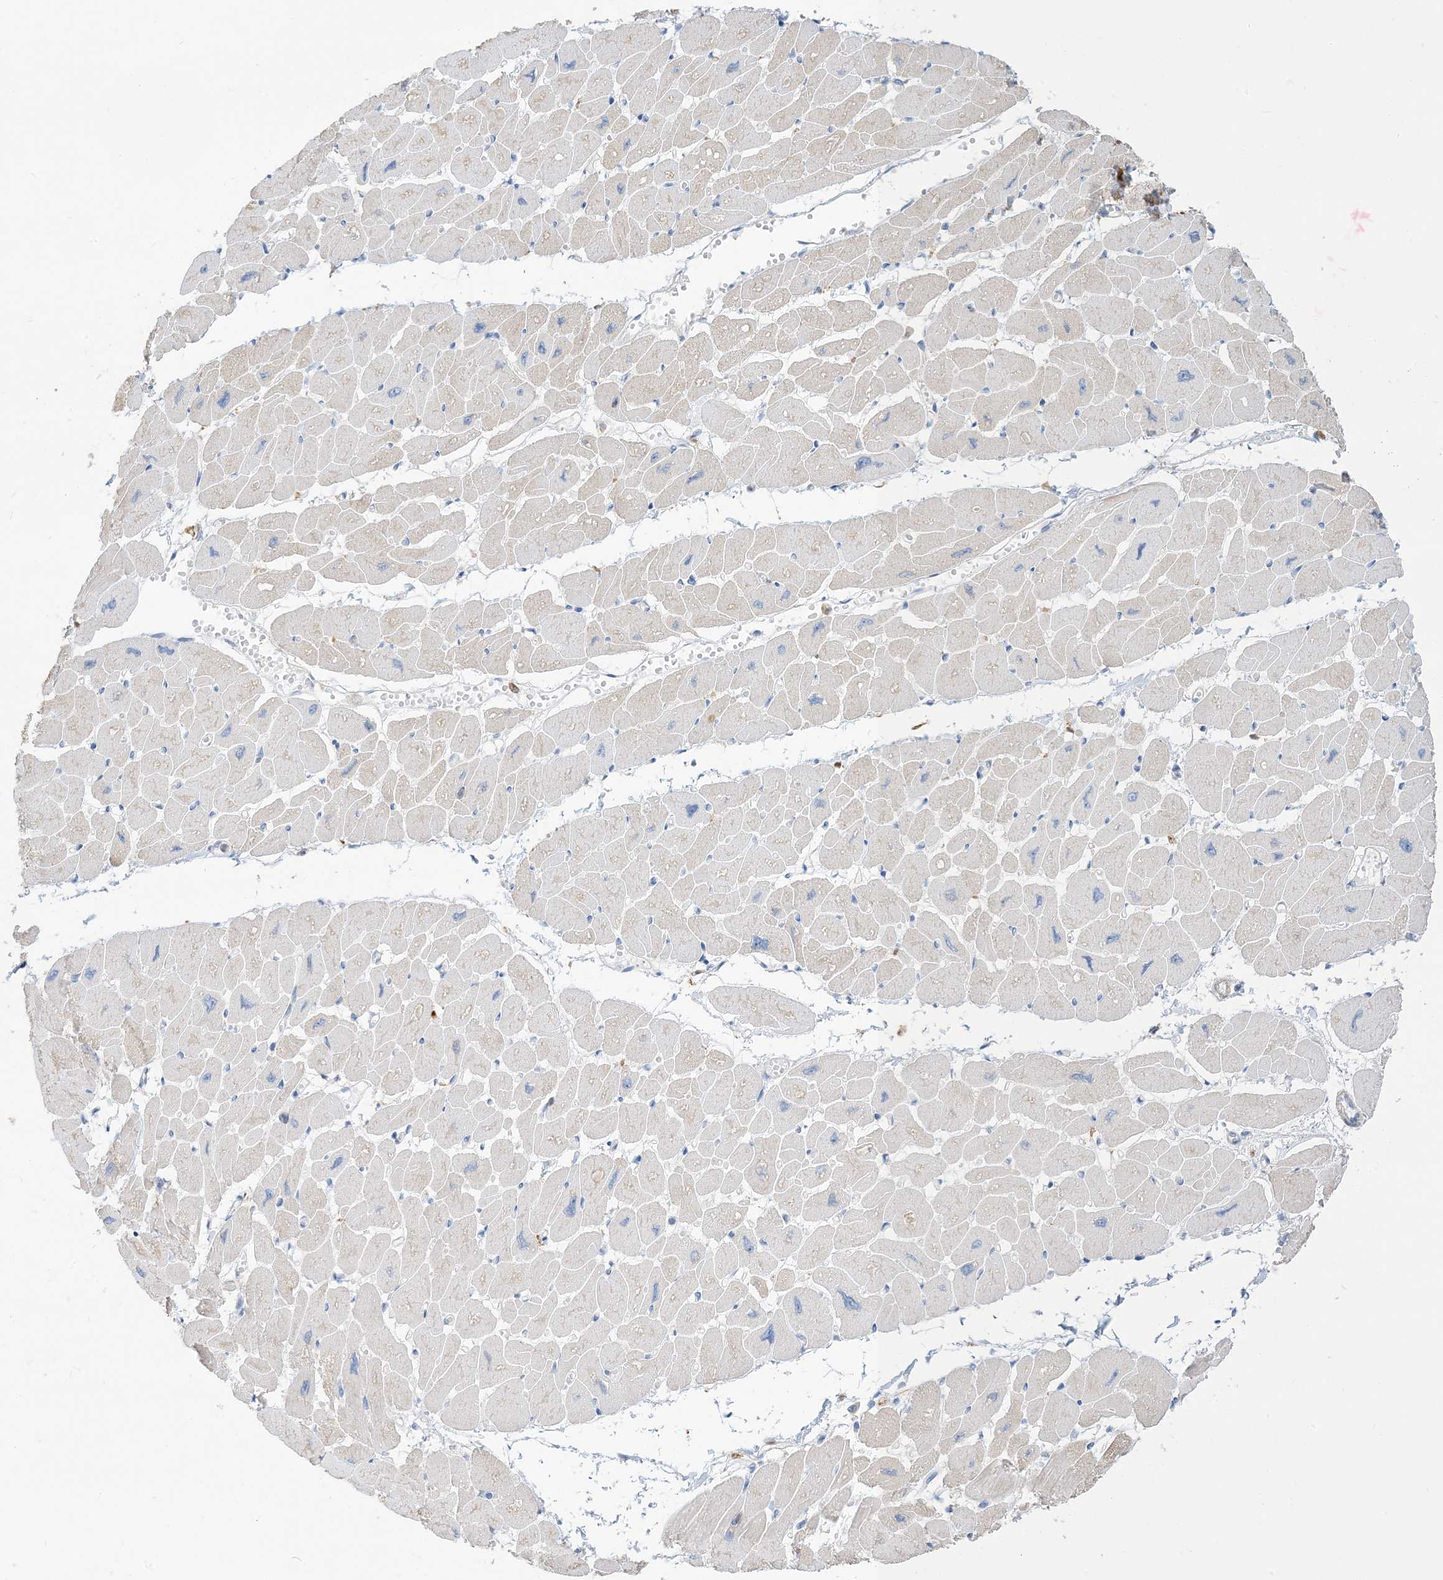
{"staining": {"intensity": "weak", "quantity": "25%-75%", "location": "cytoplasmic/membranous"}, "tissue": "heart muscle", "cell_type": "Cardiomyocytes", "image_type": "normal", "snomed": [{"axis": "morphology", "description": "Normal tissue, NOS"}, {"axis": "topography", "description": "Heart"}], "caption": "Immunohistochemical staining of normal human heart muscle demonstrates weak cytoplasmic/membranous protein staining in about 25%-75% of cardiomyocytes. (DAB (3,3'-diaminobenzidine) = brown stain, brightfield microscopy at high magnification).", "gene": "NAGK", "patient": {"sex": "female", "age": 54}}